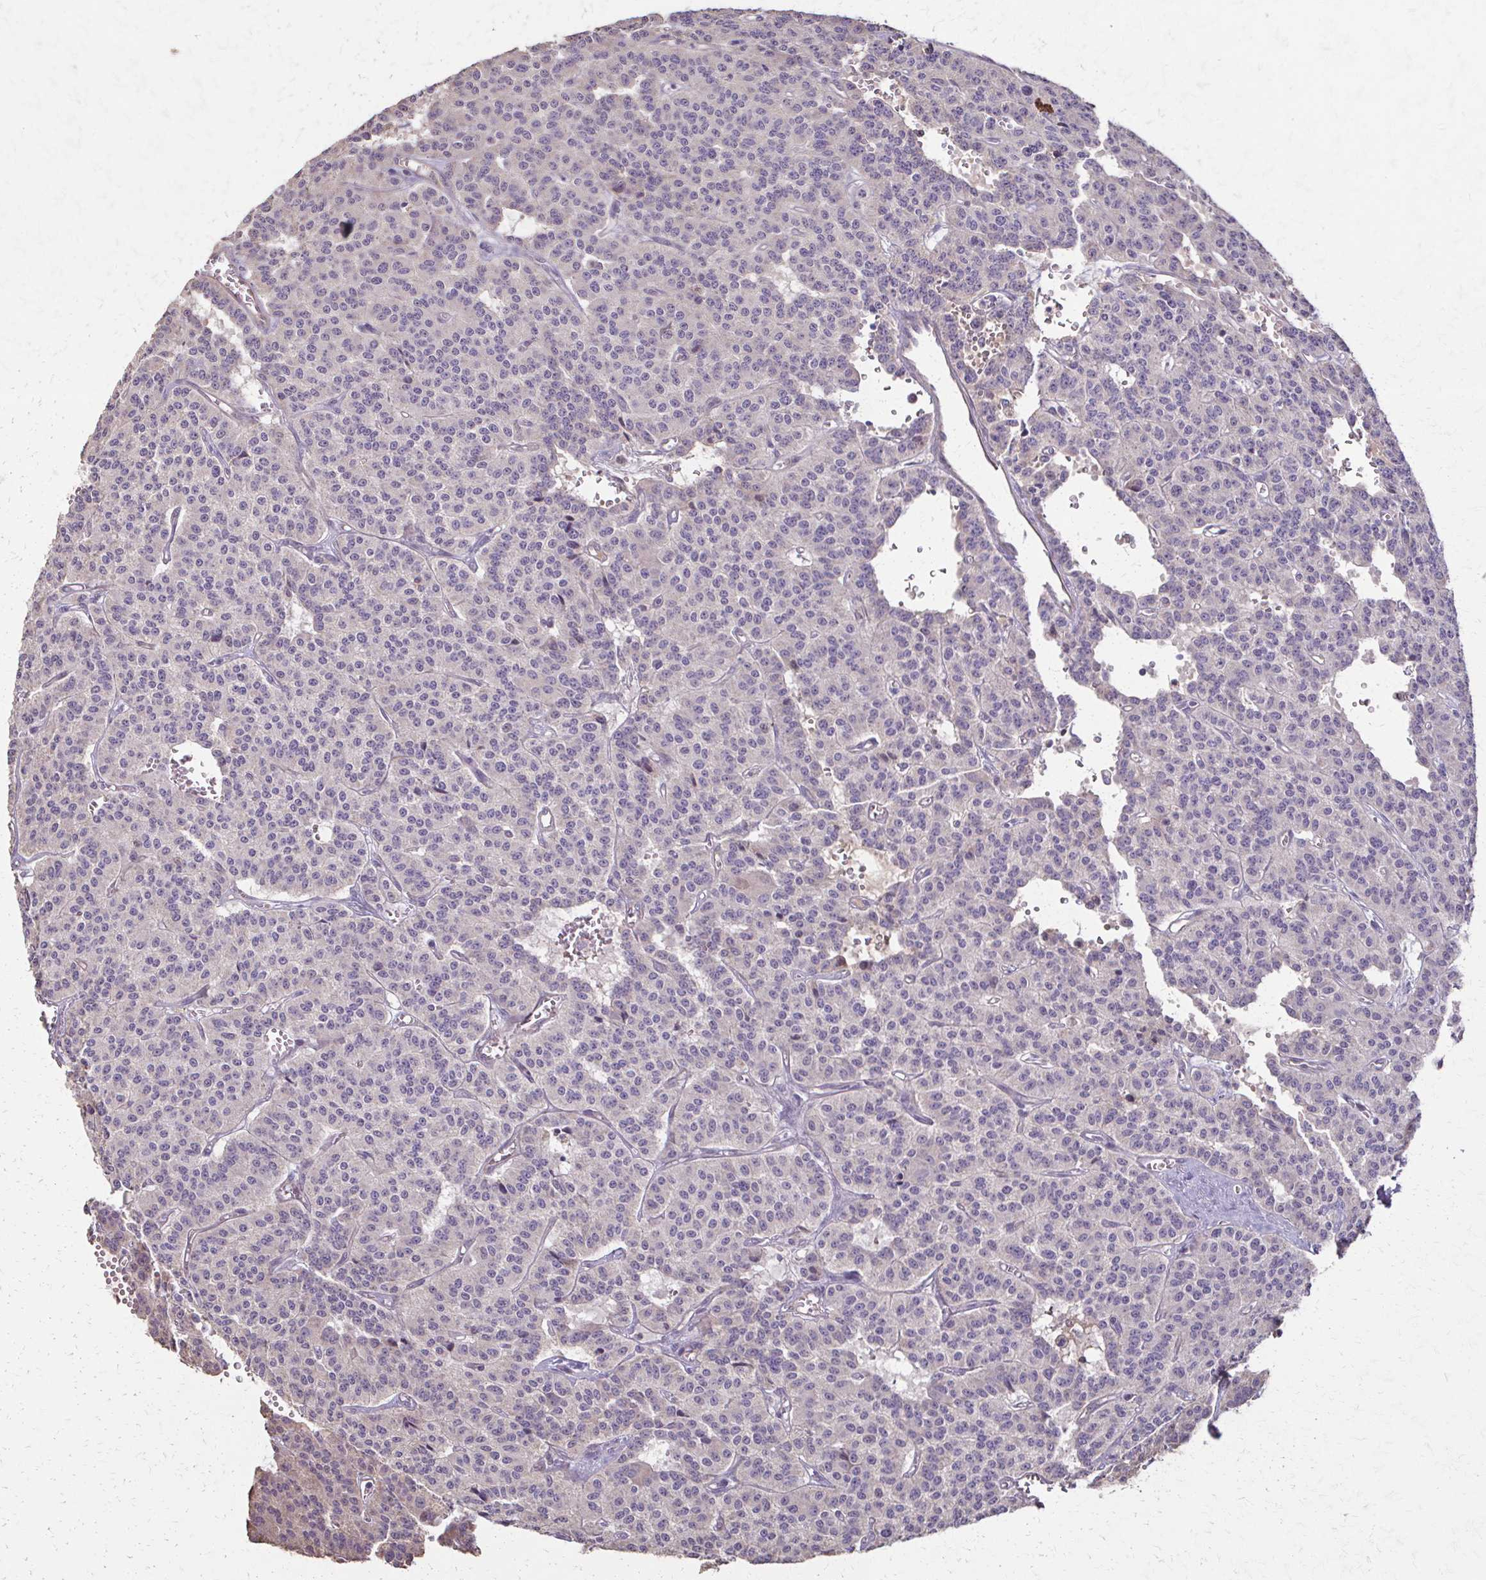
{"staining": {"intensity": "negative", "quantity": "none", "location": "none"}, "tissue": "carcinoid", "cell_type": "Tumor cells", "image_type": "cancer", "snomed": [{"axis": "morphology", "description": "Carcinoid, malignant, NOS"}, {"axis": "topography", "description": "Lung"}], "caption": "Histopathology image shows no protein positivity in tumor cells of carcinoid tissue.", "gene": "IL18BP", "patient": {"sex": "female", "age": 71}}